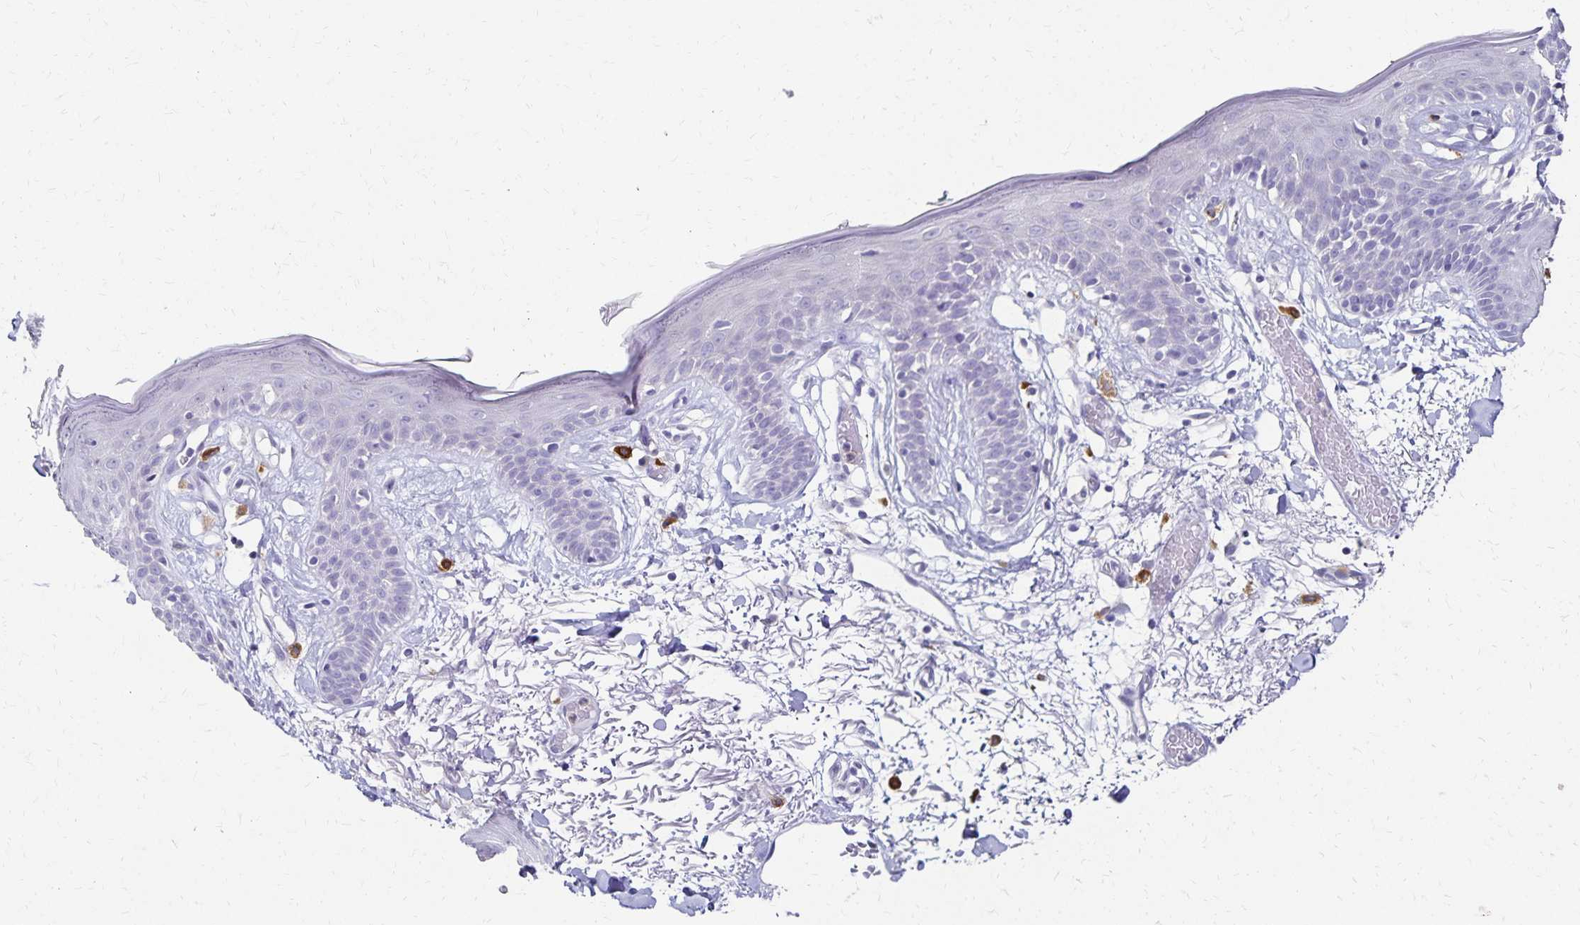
{"staining": {"intensity": "negative", "quantity": "none", "location": "none"}, "tissue": "skin", "cell_type": "Fibroblasts", "image_type": "normal", "snomed": [{"axis": "morphology", "description": "Normal tissue, NOS"}, {"axis": "topography", "description": "Skin"}], "caption": "DAB (3,3'-diaminobenzidine) immunohistochemical staining of unremarkable skin exhibits no significant expression in fibroblasts.", "gene": "DYNLT4", "patient": {"sex": "male", "age": 79}}